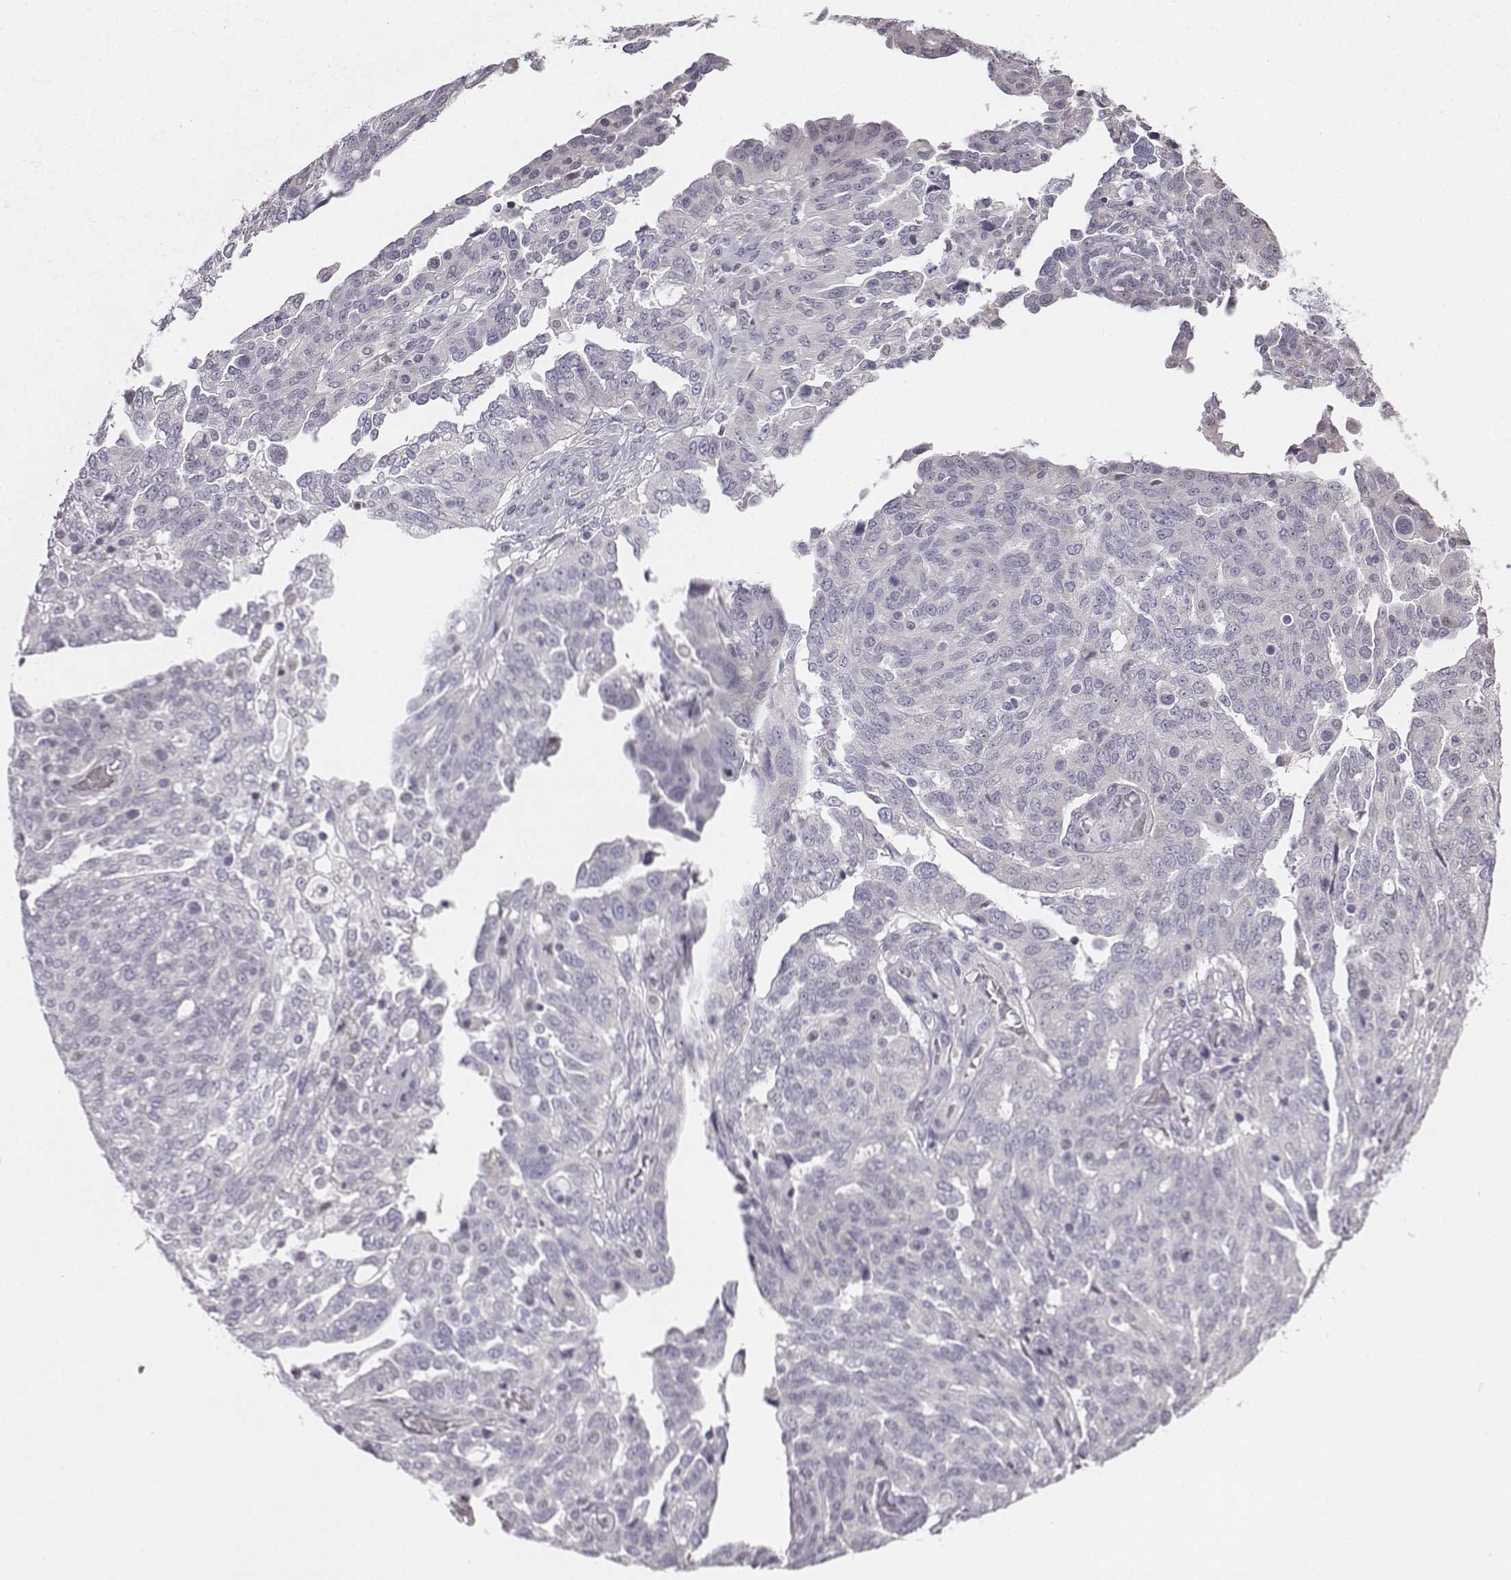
{"staining": {"intensity": "negative", "quantity": "none", "location": "none"}, "tissue": "ovarian cancer", "cell_type": "Tumor cells", "image_type": "cancer", "snomed": [{"axis": "morphology", "description": "Cystadenocarcinoma, serous, NOS"}, {"axis": "topography", "description": "Ovary"}], "caption": "An image of human serous cystadenocarcinoma (ovarian) is negative for staining in tumor cells.", "gene": "PENK", "patient": {"sex": "female", "age": 67}}